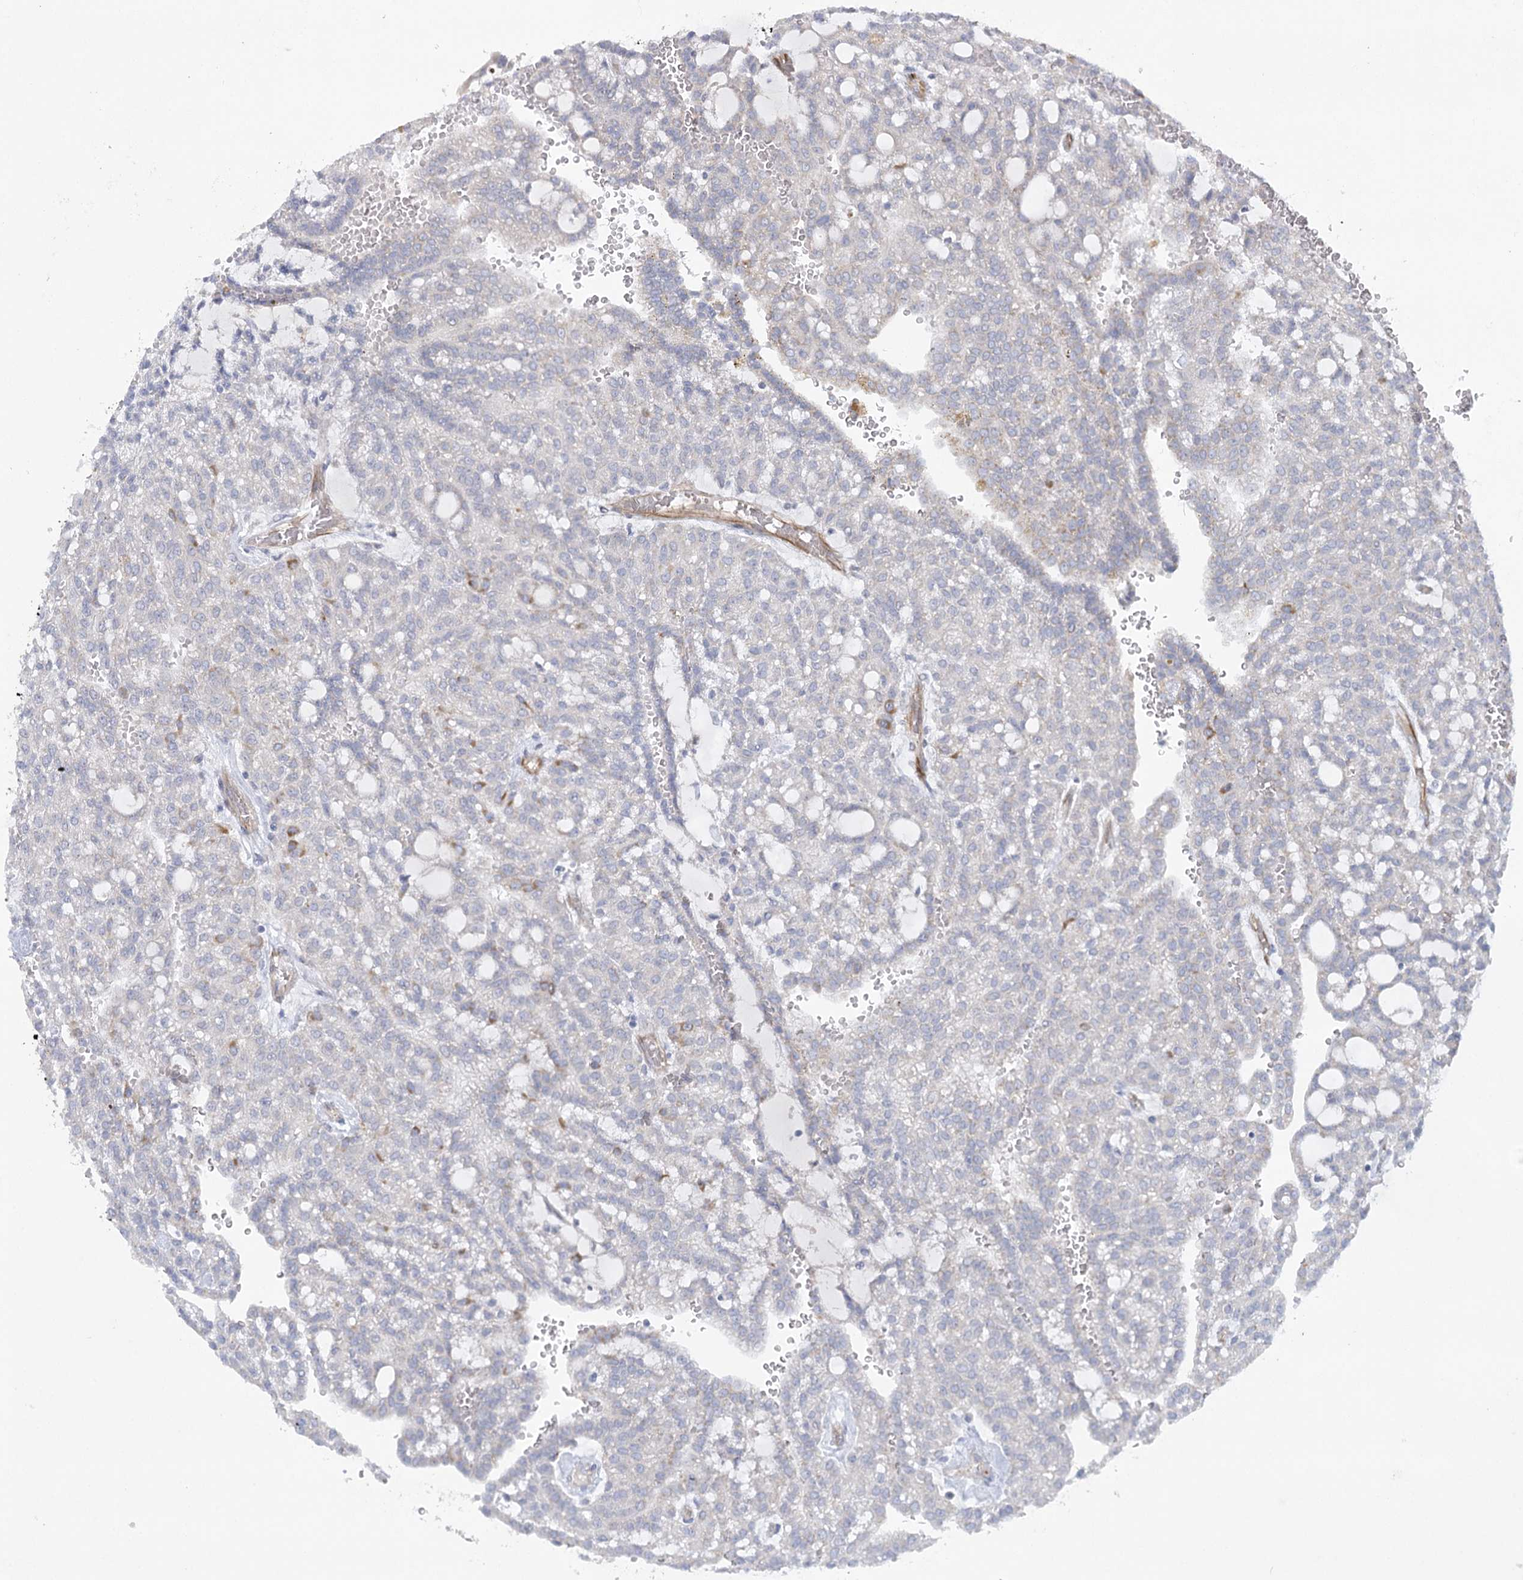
{"staining": {"intensity": "negative", "quantity": "none", "location": "none"}, "tissue": "renal cancer", "cell_type": "Tumor cells", "image_type": "cancer", "snomed": [{"axis": "morphology", "description": "Adenocarcinoma, NOS"}, {"axis": "topography", "description": "Kidney"}], "caption": "Immunohistochemistry histopathology image of human renal cancer stained for a protein (brown), which demonstrates no positivity in tumor cells. The staining is performed using DAB (3,3'-diaminobenzidine) brown chromogen with nuclei counter-stained in using hematoxylin.", "gene": "DHTKD1", "patient": {"sex": "male", "age": 63}}